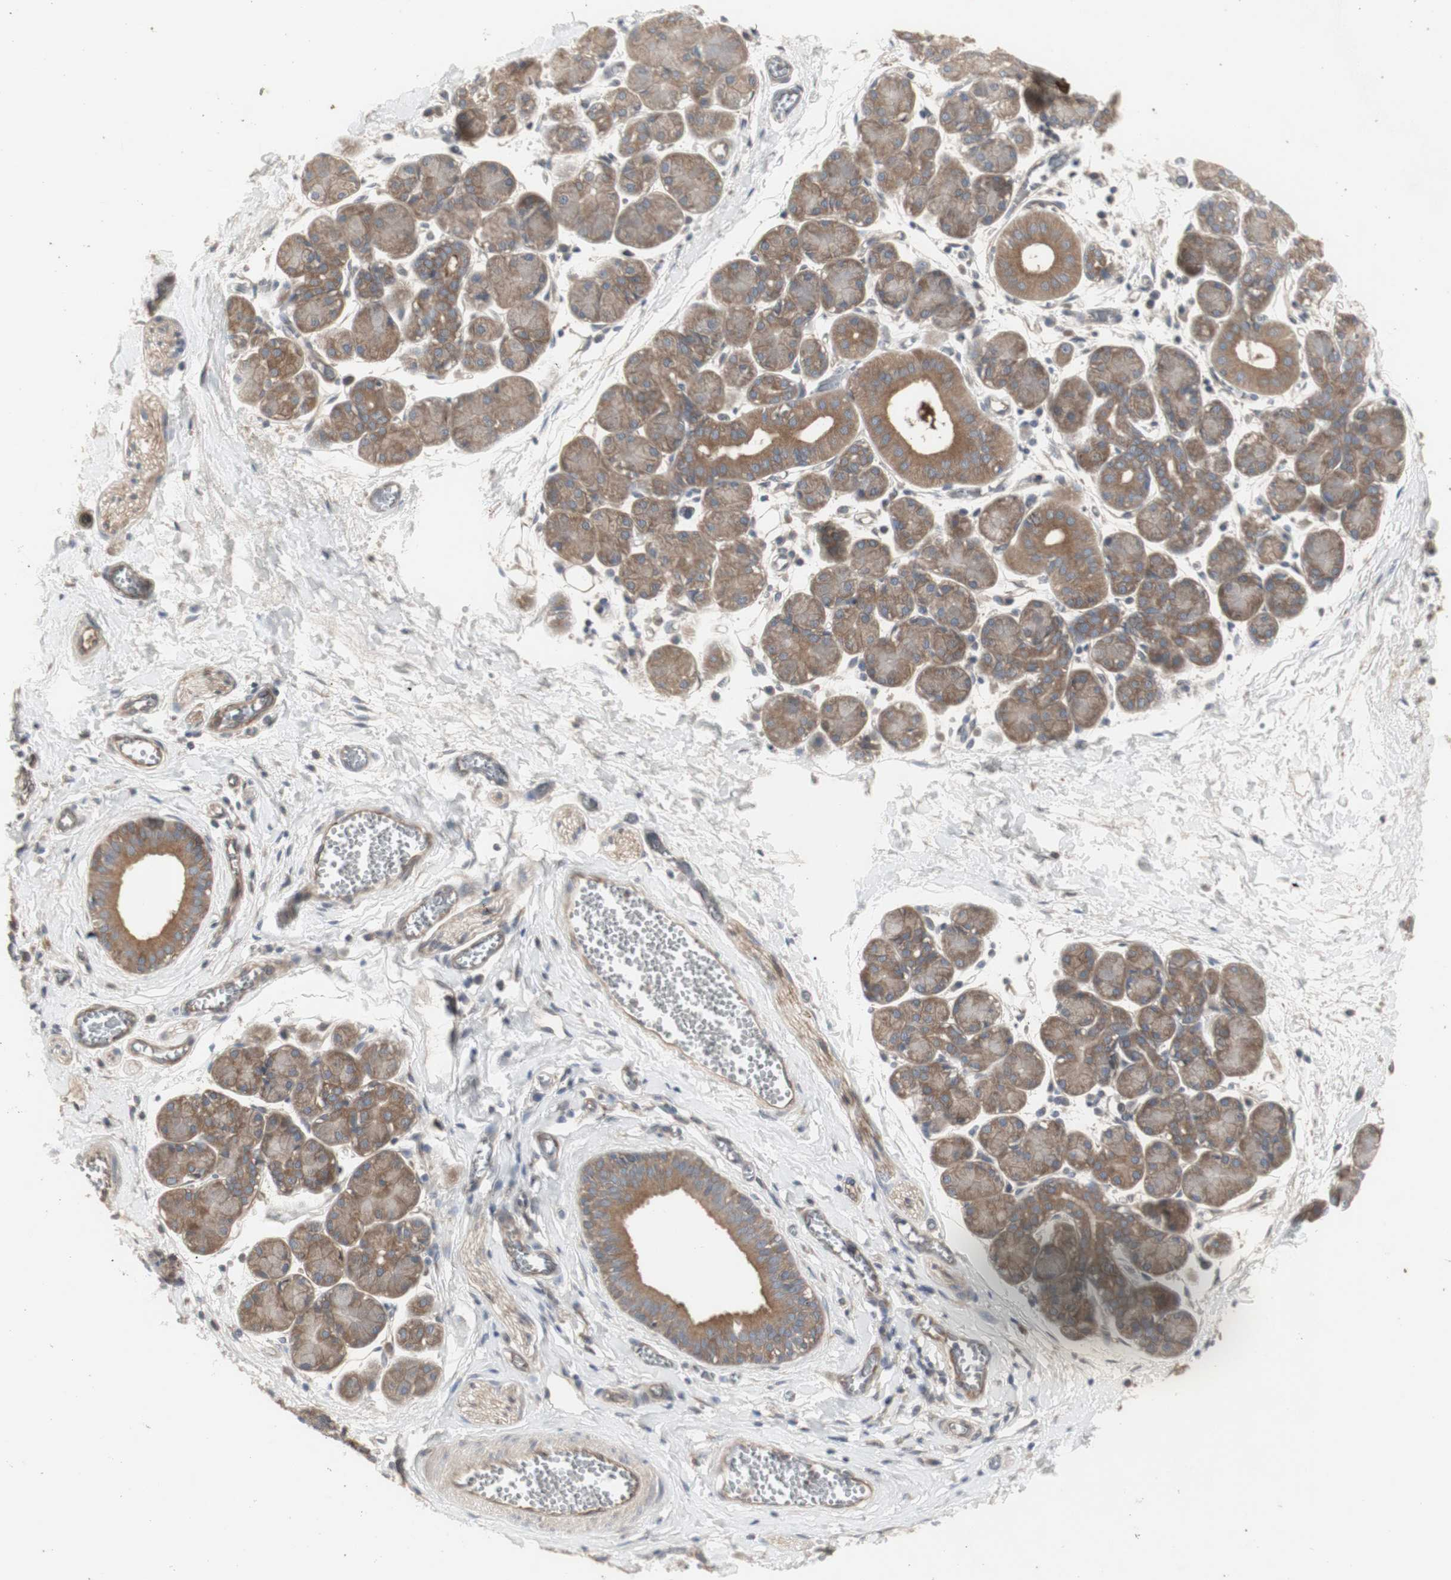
{"staining": {"intensity": "moderate", "quantity": ">75%", "location": "cytoplasmic/membranous"}, "tissue": "salivary gland", "cell_type": "Glandular cells", "image_type": "normal", "snomed": [{"axis": "morphology", "description": "Normal tissue, NOS"}, {"axis": "morphology", "description": "Inflammation, NOS"}, {"axis": "topography", "description": "Lymph node"}, {"axis": "topography", "description": "Salivary gland"}], "caption": "DAB immunohistochemical staining of unremarkable salivary gland reveals moderate cytoplasmic/membranous protein staining in about >75% of glandular cells. (Stains: DAB (3,3'-diaminobenzidine) in brown, nuclei in blue, Microscopy: brightfield microscopy at high magnification).", "gene": "CHURC1", "patient": {"sex": "male", "age": 3}}